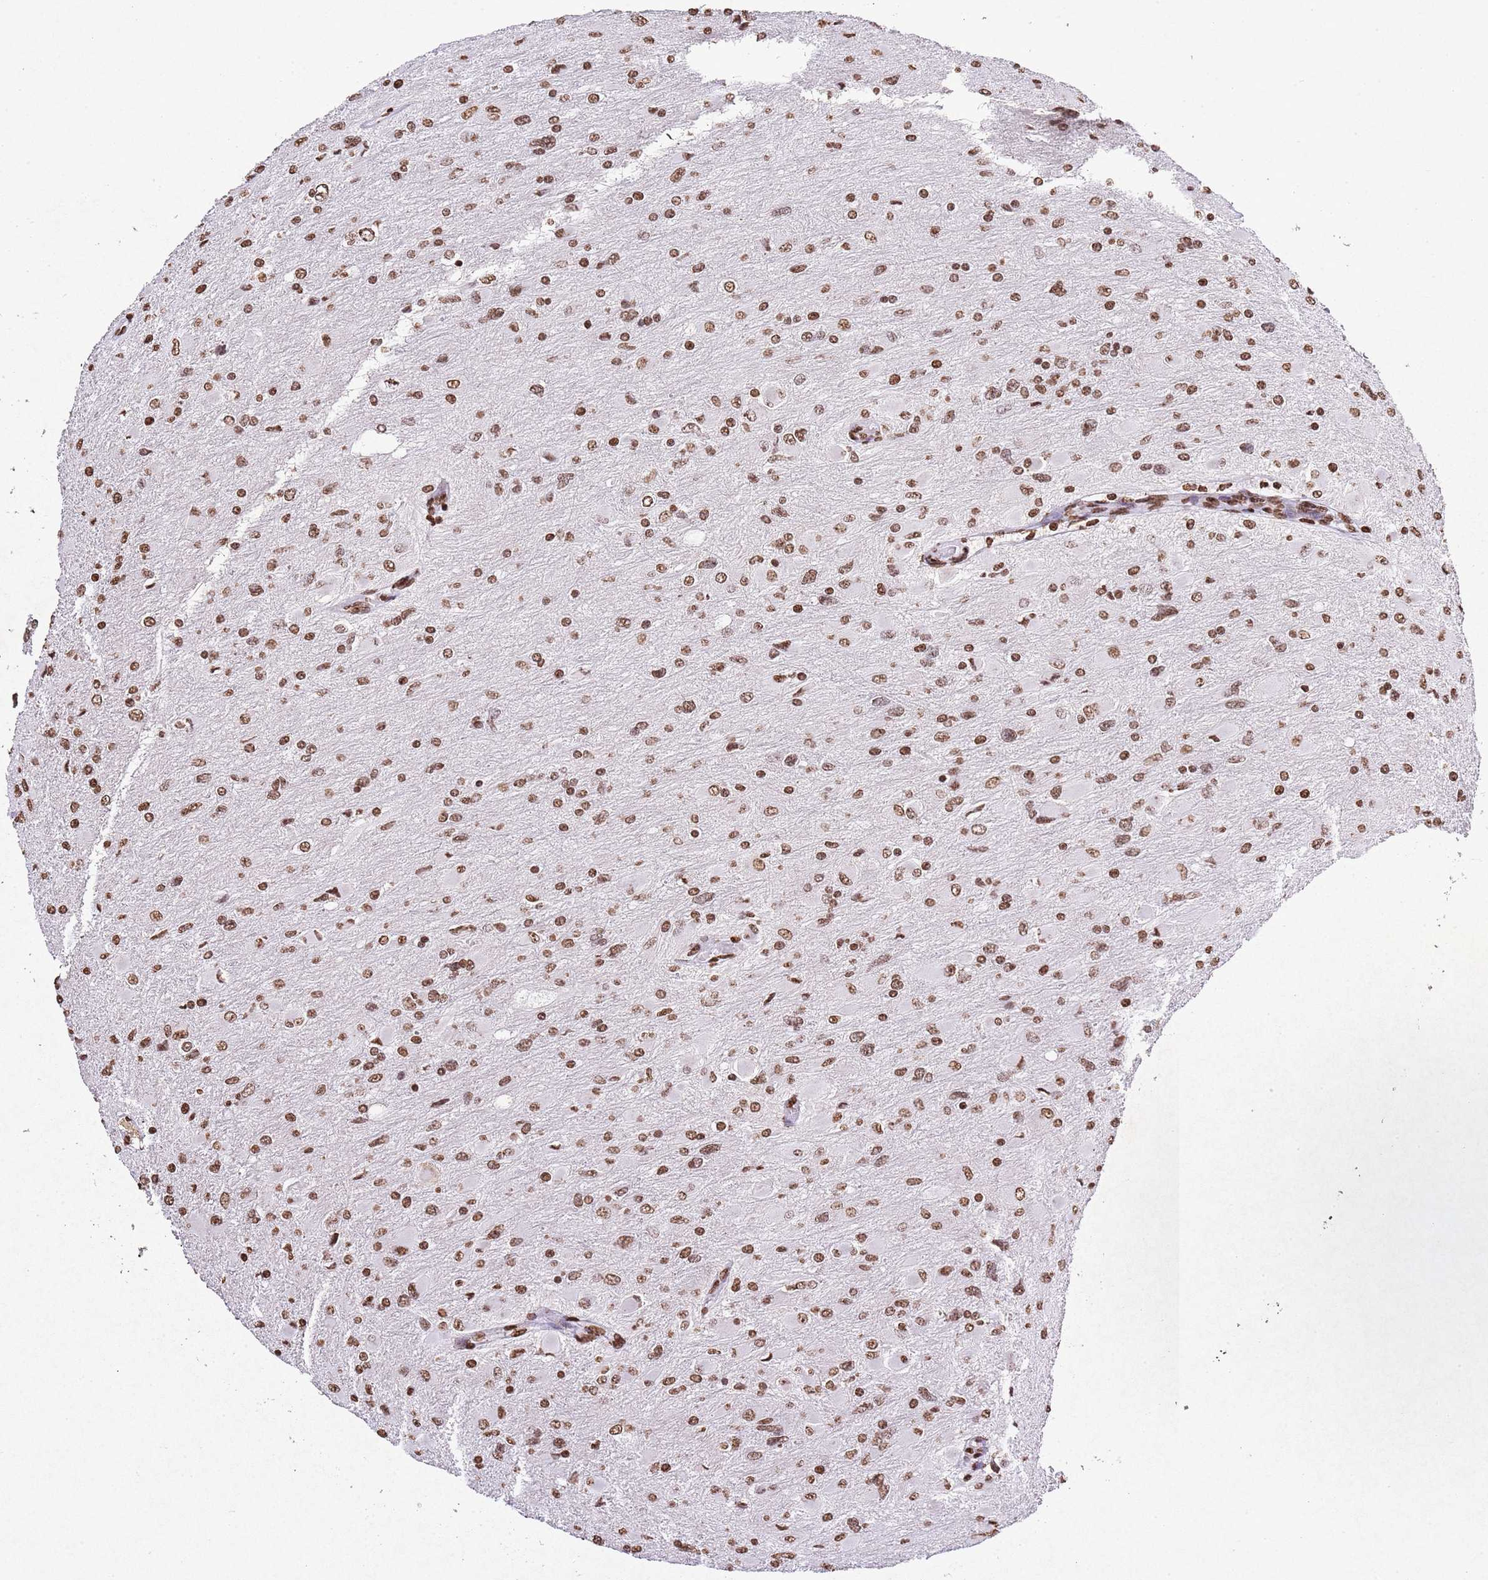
{"staining": {"intensity": "moderate", "quantity": ">75%", "location": "nuclear"}, "tissue": "glioma", "cell_type": "Tumor cells", "image_type": "cancer", "snomed": [{"axis": "morphology", "description": "Glioma, malignant, High grade"}, {"axis": "topography", "description": "Cerebral cortex"}], "caption": "Protein expression analysis of human glioma reveals moderate nuclear staining in about >75% of tumor cells.", "gene": "BMAL1", "patient": {"sex": "female", "age": 36}}